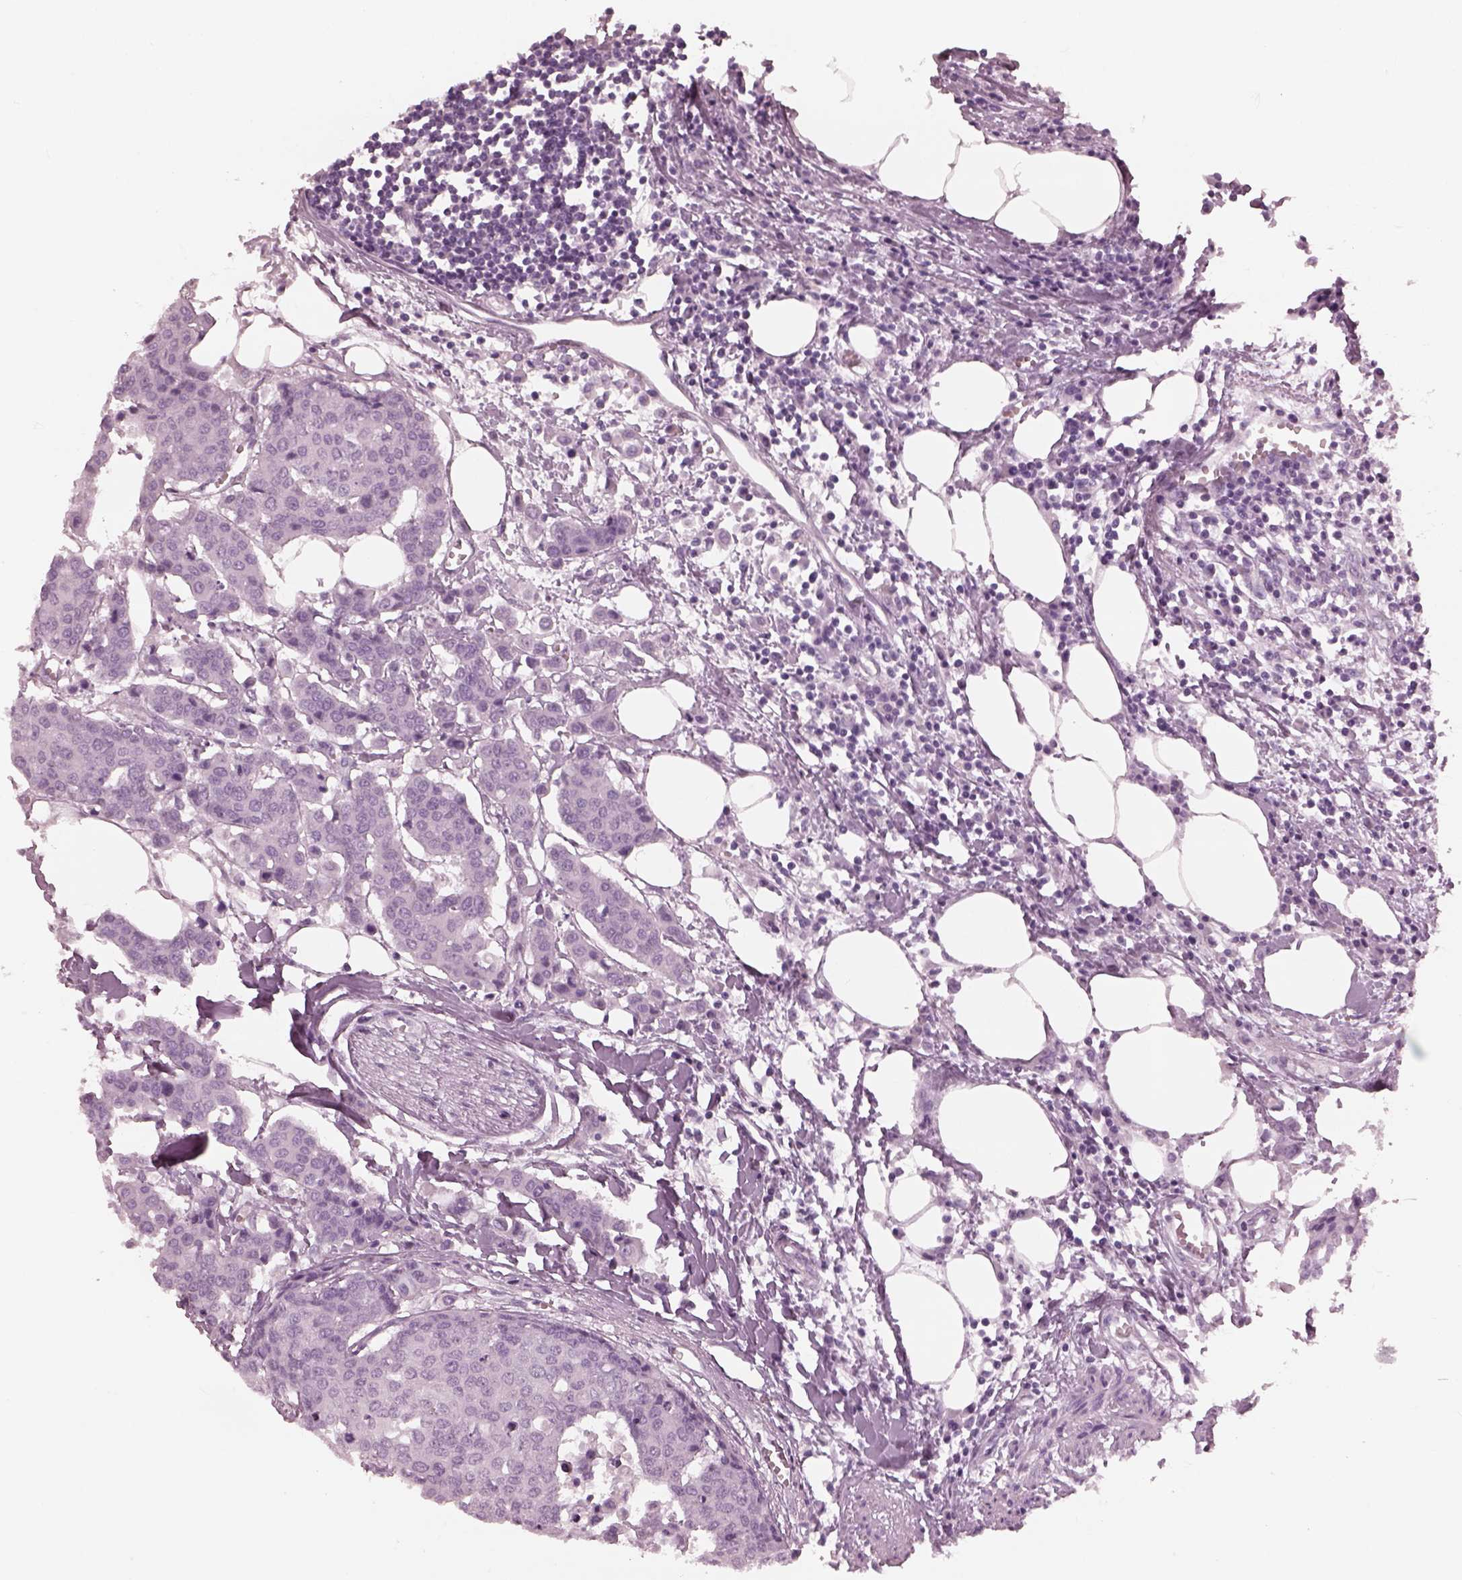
{"staining": {"intensity": "negative", "quantity": "none", "location": "none"}, "tissue": "carcinoid", "cell_type": "Tumor cells", "image_type": "cancer", "snomed": [{"axis": "morphology", "description": "Carcinoid, malignant, NOS"}, {"axis": "topography", "description": "Colon"}], "caption": "Immunohistochemistry of carcinoid (malignant) reveals no expression in tumor cells.", "gene": "FABP9", "patient": {"sex": "male", "age": 81}}